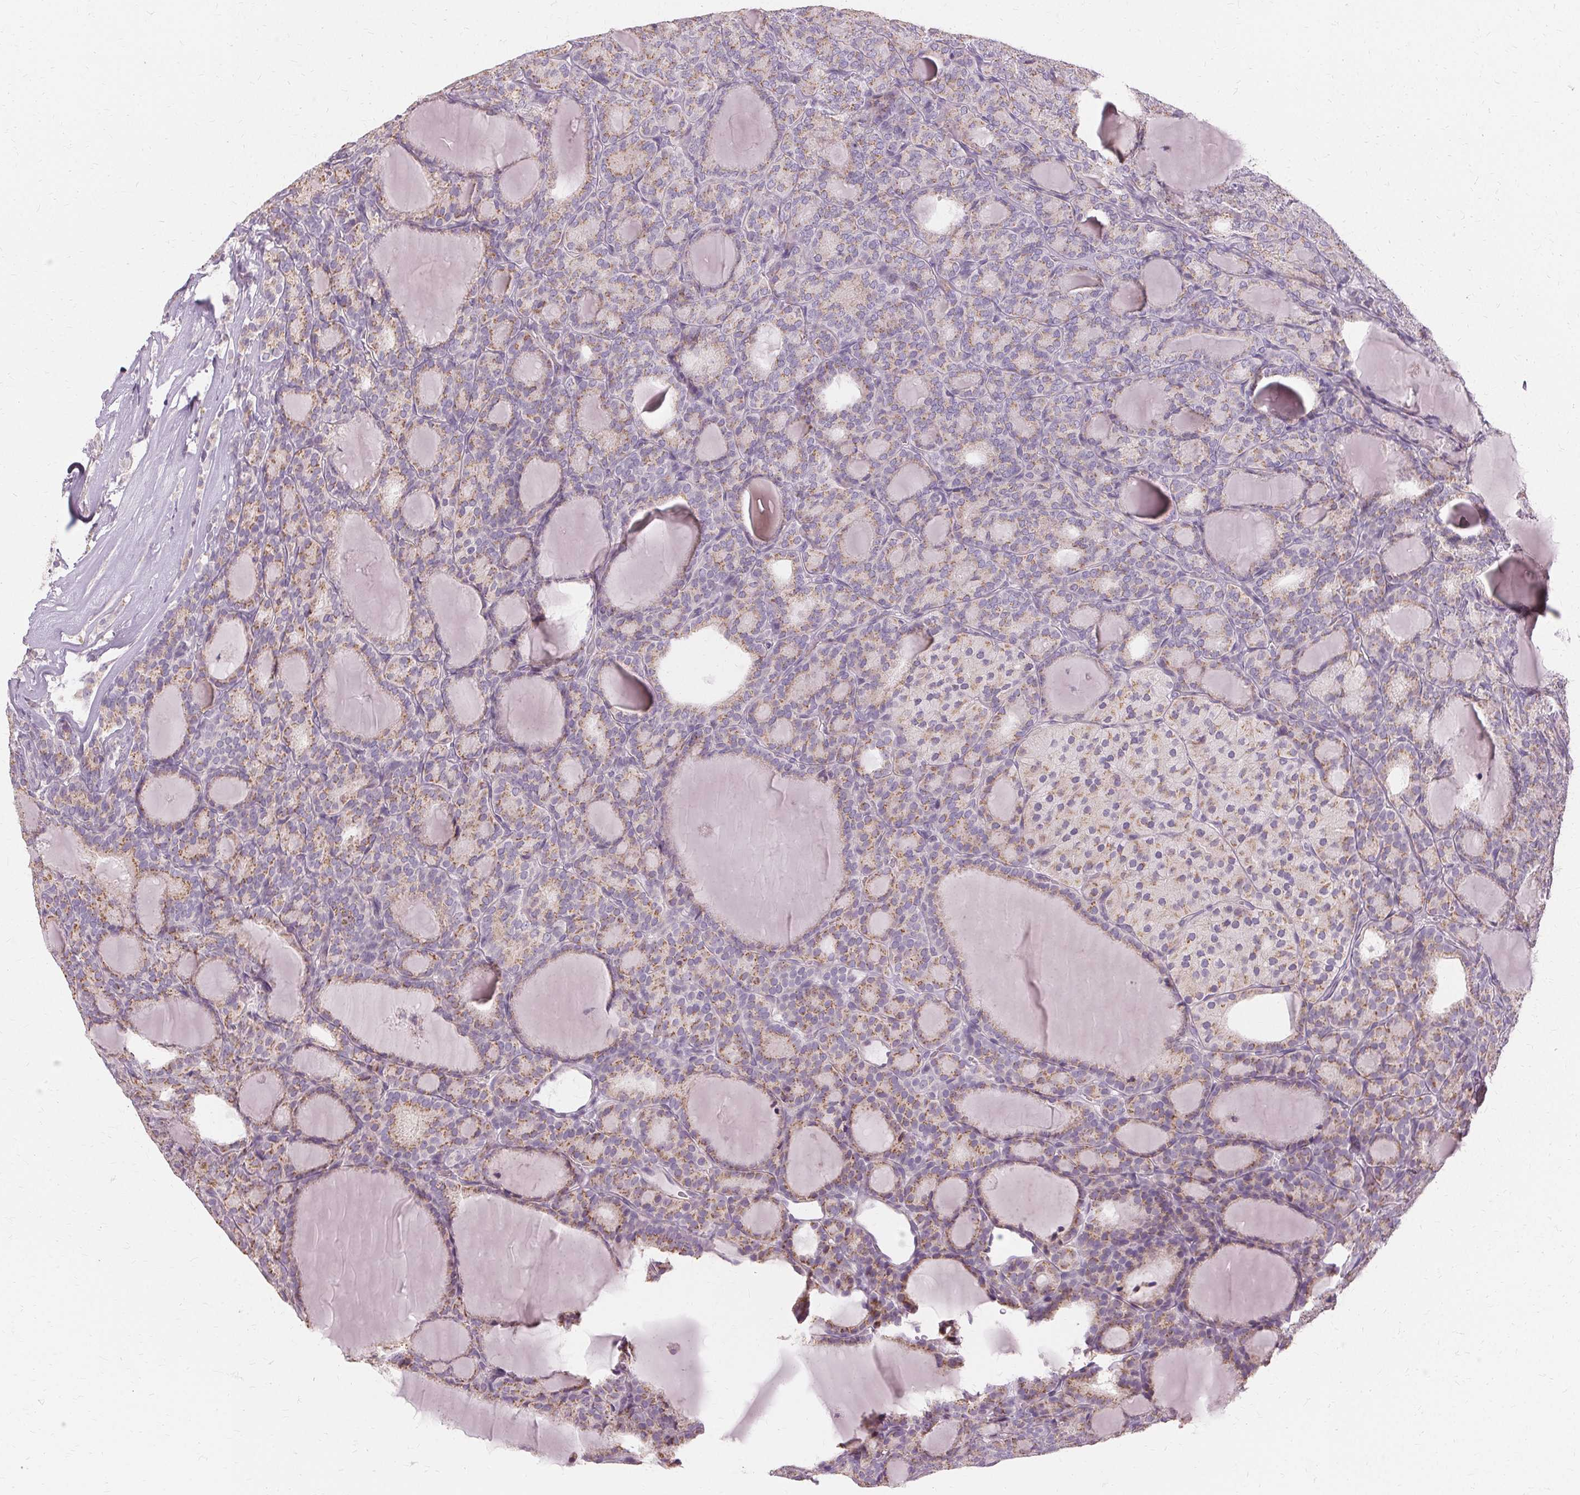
{"staining": {"intensity": "weak", "quantity": ">75%", "location": "cytoplasmic/membranous"}, "tissue": "thyroid cancer", "cell_type": "Tumor cells", "image_type": "cancer", "snomed": [{"axis": "morphology", "description": "Follicular adenoma carcinoma, NOS"}, {"axis": "topography", "description": "Thyroid gland"}], "caption": "Thyroid follicular adenoma carcinoma was stained to show a protein in brown. There is low levels of weak cytoplasmic/membranous expression in approximately >75% of tumor cells. The staining is performed using DAB (3,3'-diaminobenzidine) brown chromogen to label protein expression. The nuclei are counter-stained blue using hematoxylin.", "gene": "FCRL3", "patient": {"sex": "male", "age": 74}}